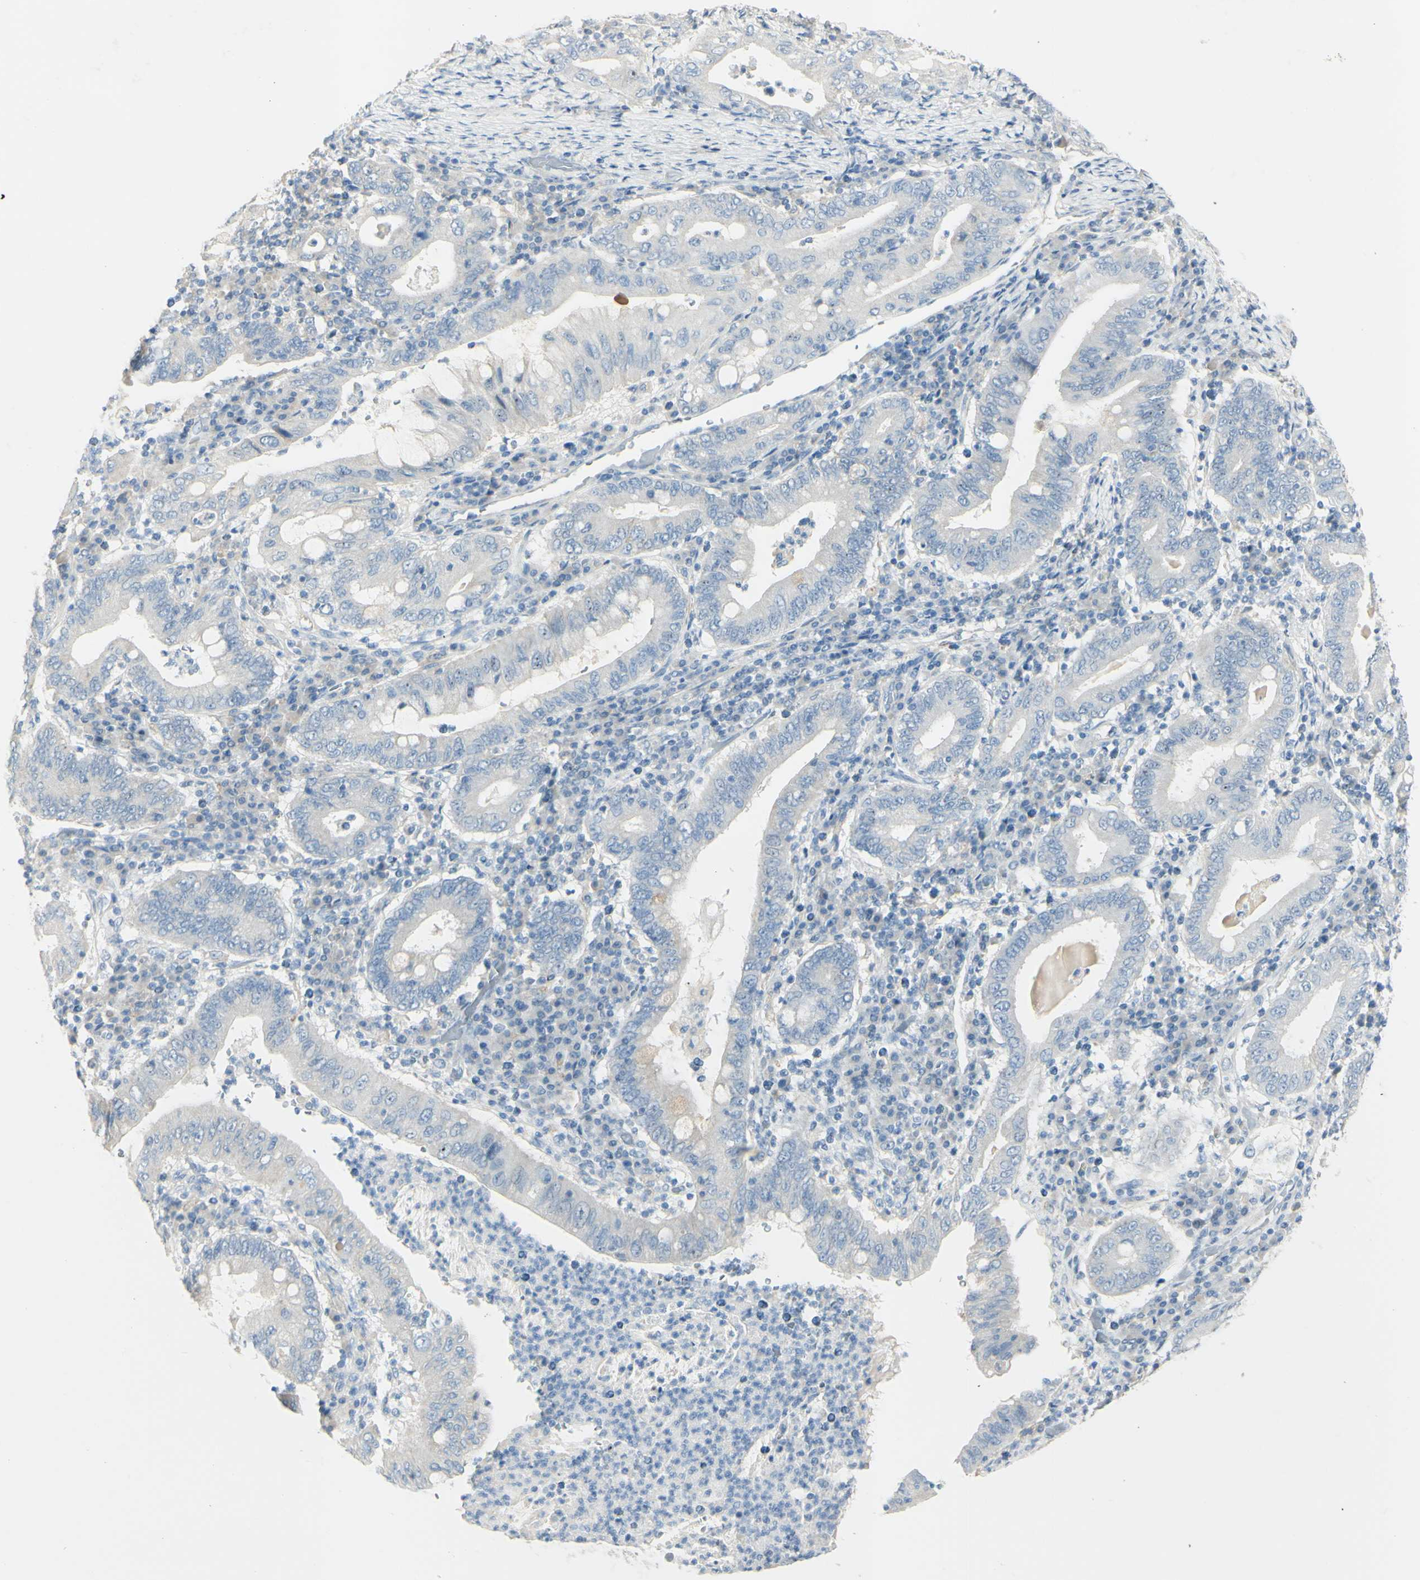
{"staining": {"intensity": "negative", "quantity": "none", "location": "none"}, "tissue": "stomach cancer", "cell_type": "Tumor cells", "image_type": "cancer", "snomed": [{"axis": "morphology", "description": "Normal tissue, NOS"}, {"axis": "morphology", "description": "Adenocarcinoma, NOS"}, {"axis": "topography", "description": "Esophagus"}, {"axis": "topography", "description": "Stomach, upper"}, {"axis": "topography", "description": "Peripheral nerve tissue"}], "caption": "Immunohistochemistry micrograph of neoplastic tissue: human stomach adenocarcinoma stained with DAB demonstrates no significant protein staining in tumor cells.", "gene": "ART3", "patient": {"sex": "male", "age": 62}}